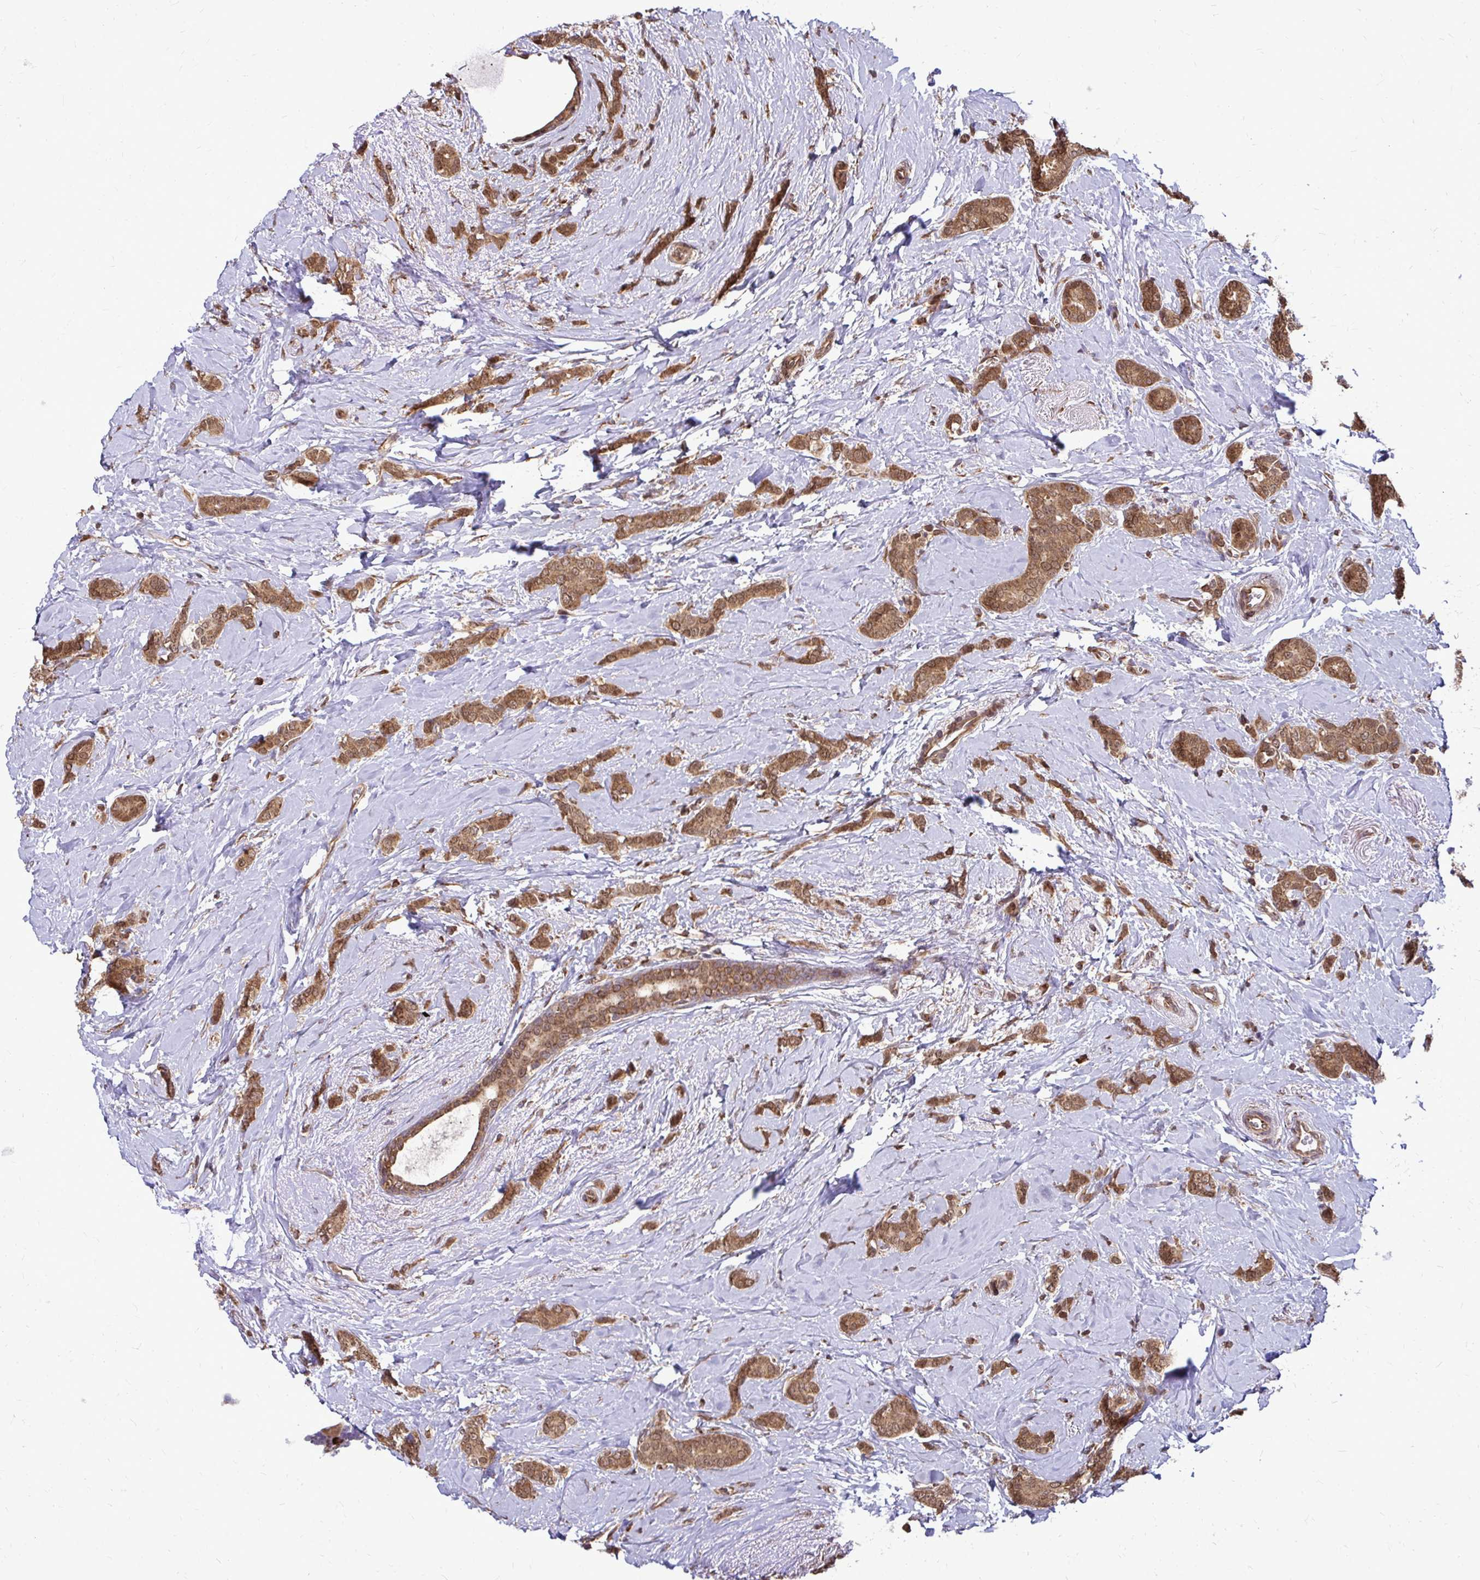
{"staining": {"intensity": "moderate", "quantity": ">75%", "location": "cytoplasmic/membranous"}, "tissue": "breast cancer", "cell_type": "Tumor cells", "image_type": "cancer", "snomed": [{"axis": "morphology", "description": "Normal tissue, NOS"}, {"axis": "morphology", "description": "Duct carcinoma"}, {"axis": "topography", "description": "Breast"}], "caption": "Protein expression analysis of intraductal carcinoma (breast) reveals moderate cytoplasmic/membranous expression in about >75% of tumor cells. The protein of interest is stained brown, and the nuclei are stained in blue (DAB IHC with brightfield microscopy, high magnification).", "gene": "FMR1", "patient": {"sex": "female", "age": 77}}